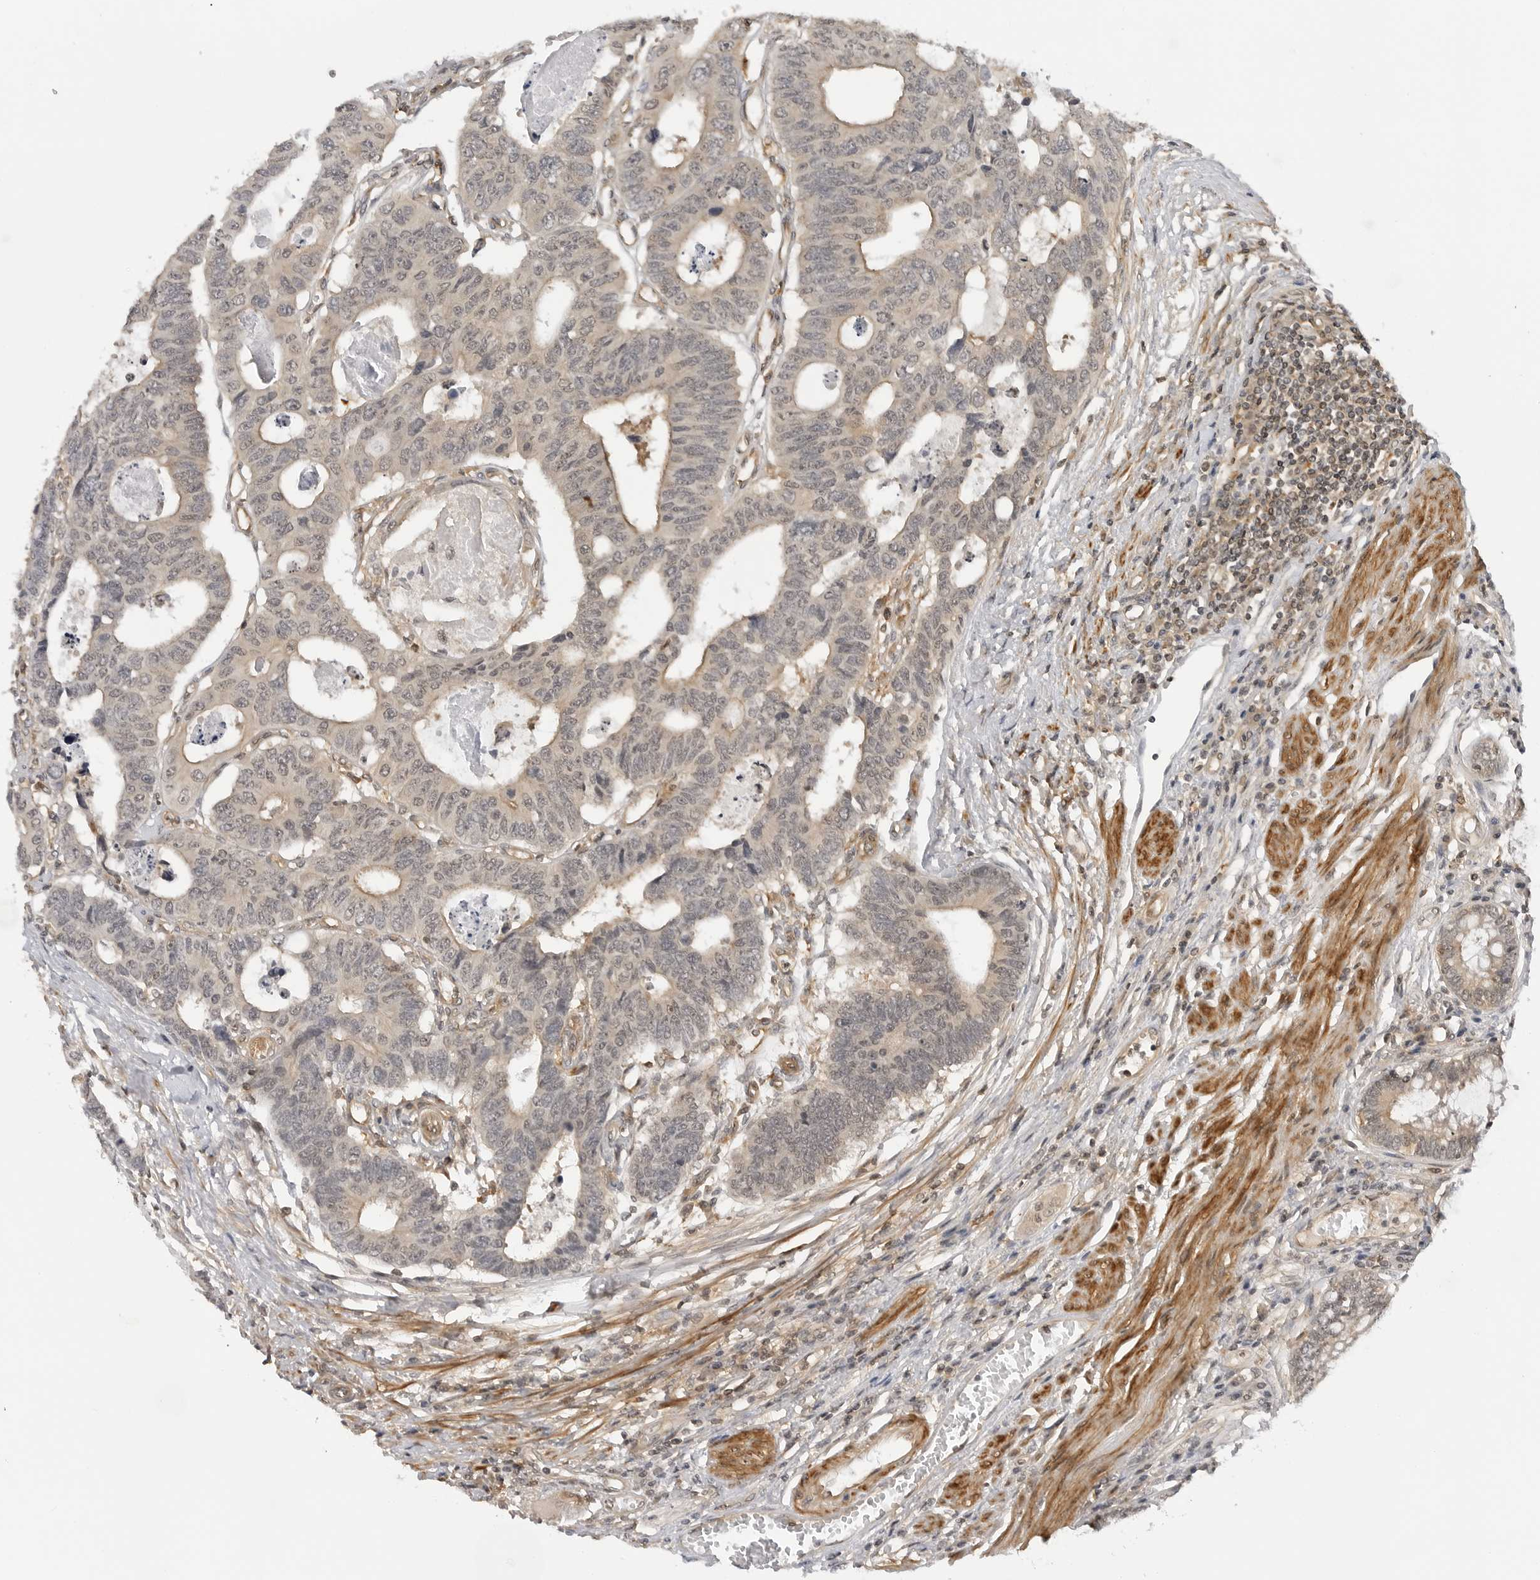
{"staining": {"intensity": "weak", "quantity": "25%-75%", "location": "cytoplasmic/membranous"}, "tissue": "colorectal cancer", "cell_type": "Tumor cells", "image_type": "cancer", "snomed": [{"axis": "morphology", "description": "Adenocarcinoma, NOS"}, {"axis": "topography", "description": "Rectum"}], "caption": "Colorectal cancer stained with DAB IHC demonstrates low levels of weak cytoplasmic/membranous positivity in about 25%-75% of tumor cells. (Stains: DAB in brown, nuclei in blue, Microscopy: brightfield microscopy at high magnification).", "gene": "MAP2K5", "patient": {"sex": "male", "age": 84}}